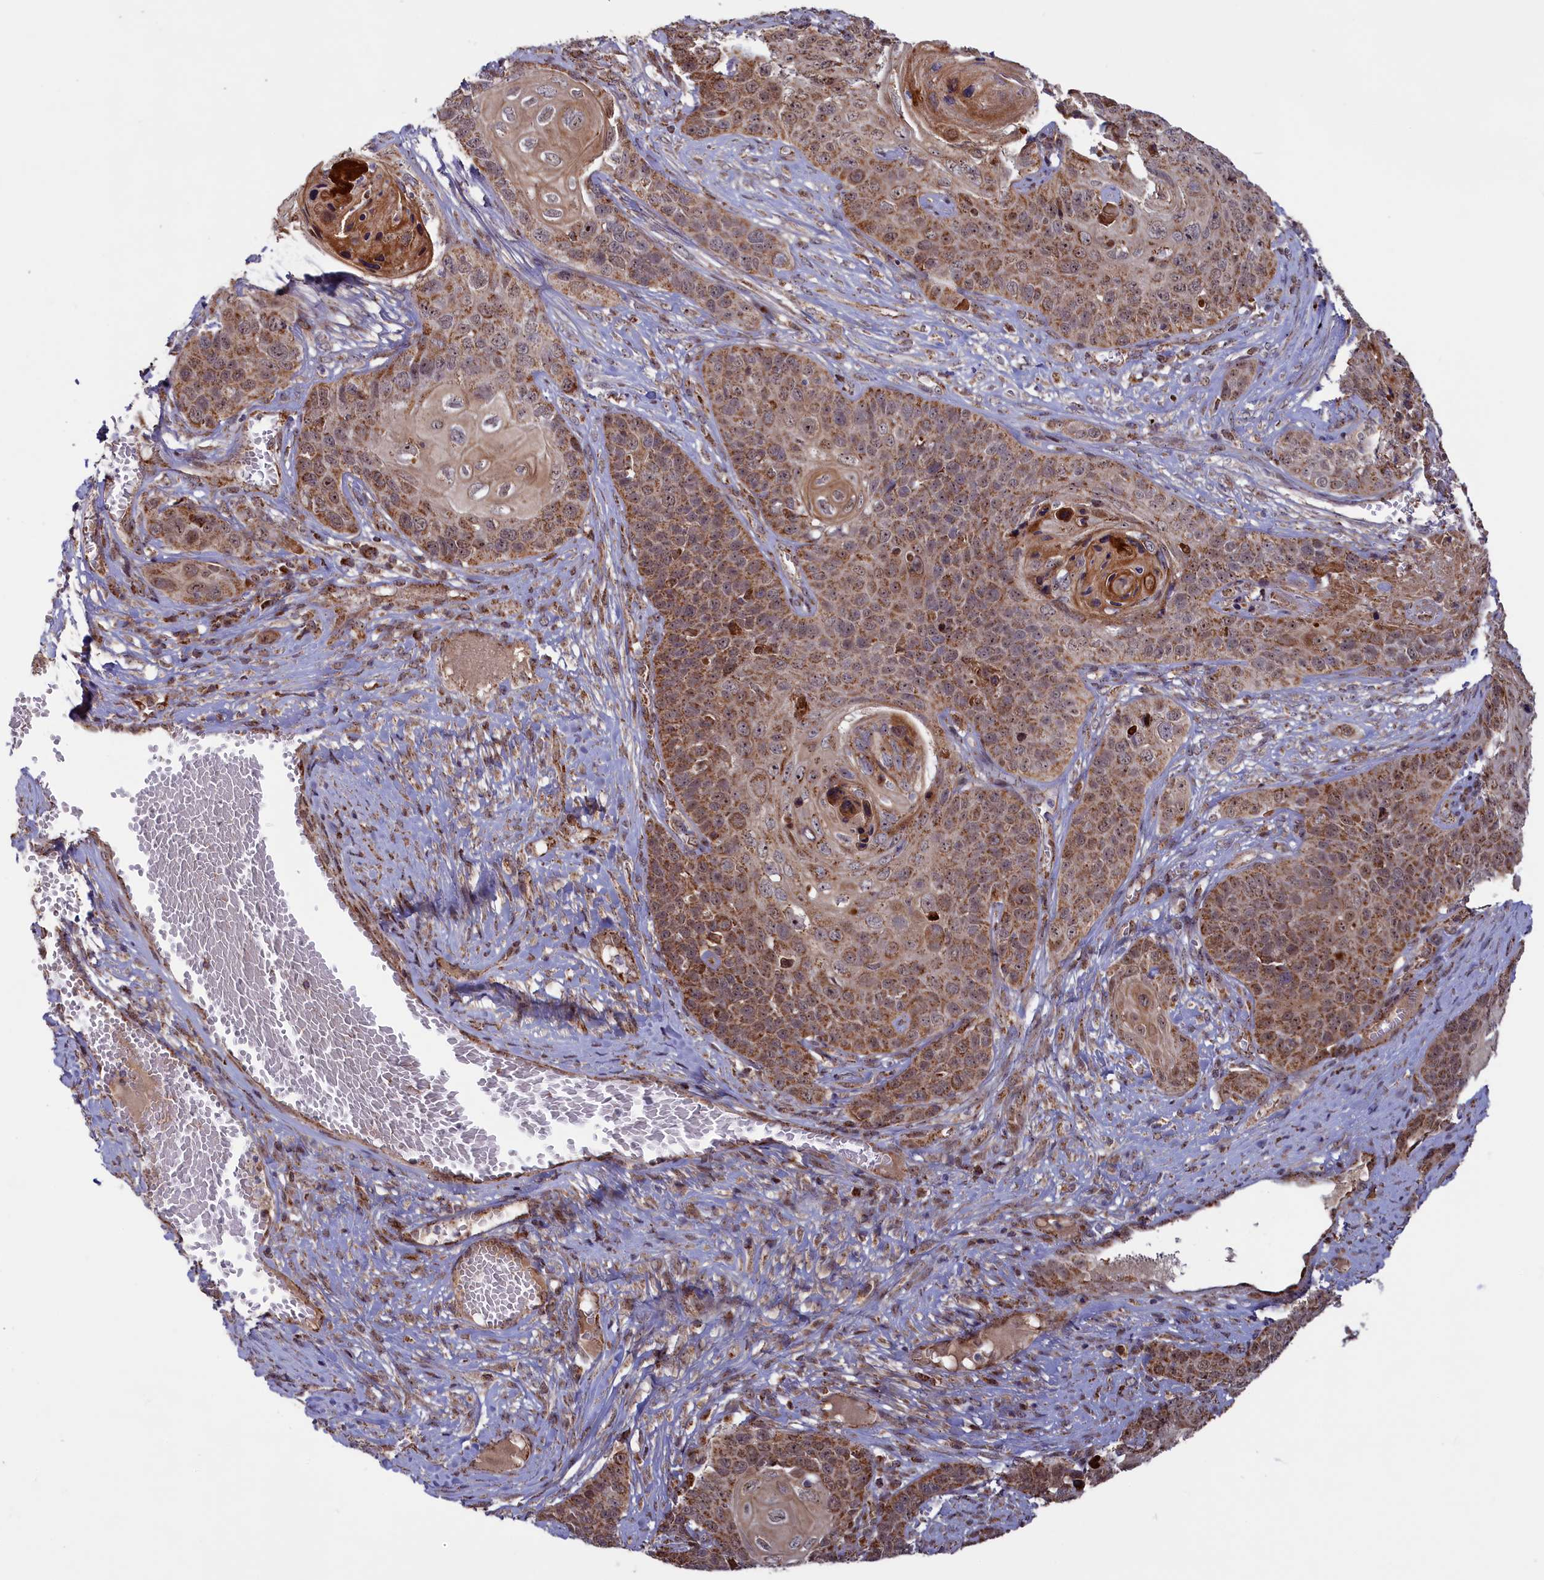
{"staining": {"intensity": "strong", "quantity": ">75%", "location": "cytoplasmic/membranous,nuclear"}, "tissue": "skin cancer", "cell_type": "Tumor cells", "image_type": "cancer", "snomed": [{"axis": "morphology", "description": "Squamous cell carcinoma, NOS"}, {"axis": "topography", "description": "Skin"}], "caption": "Immunohistochemical staining of human squamous cell carcinoma (skin) displays high levels of strong cytoplasmic/membranous and nuclear protein expression in about >75% of tumor cells.", "gene": "DUS3L", "patient": {"sex": "male", "age": 55}}